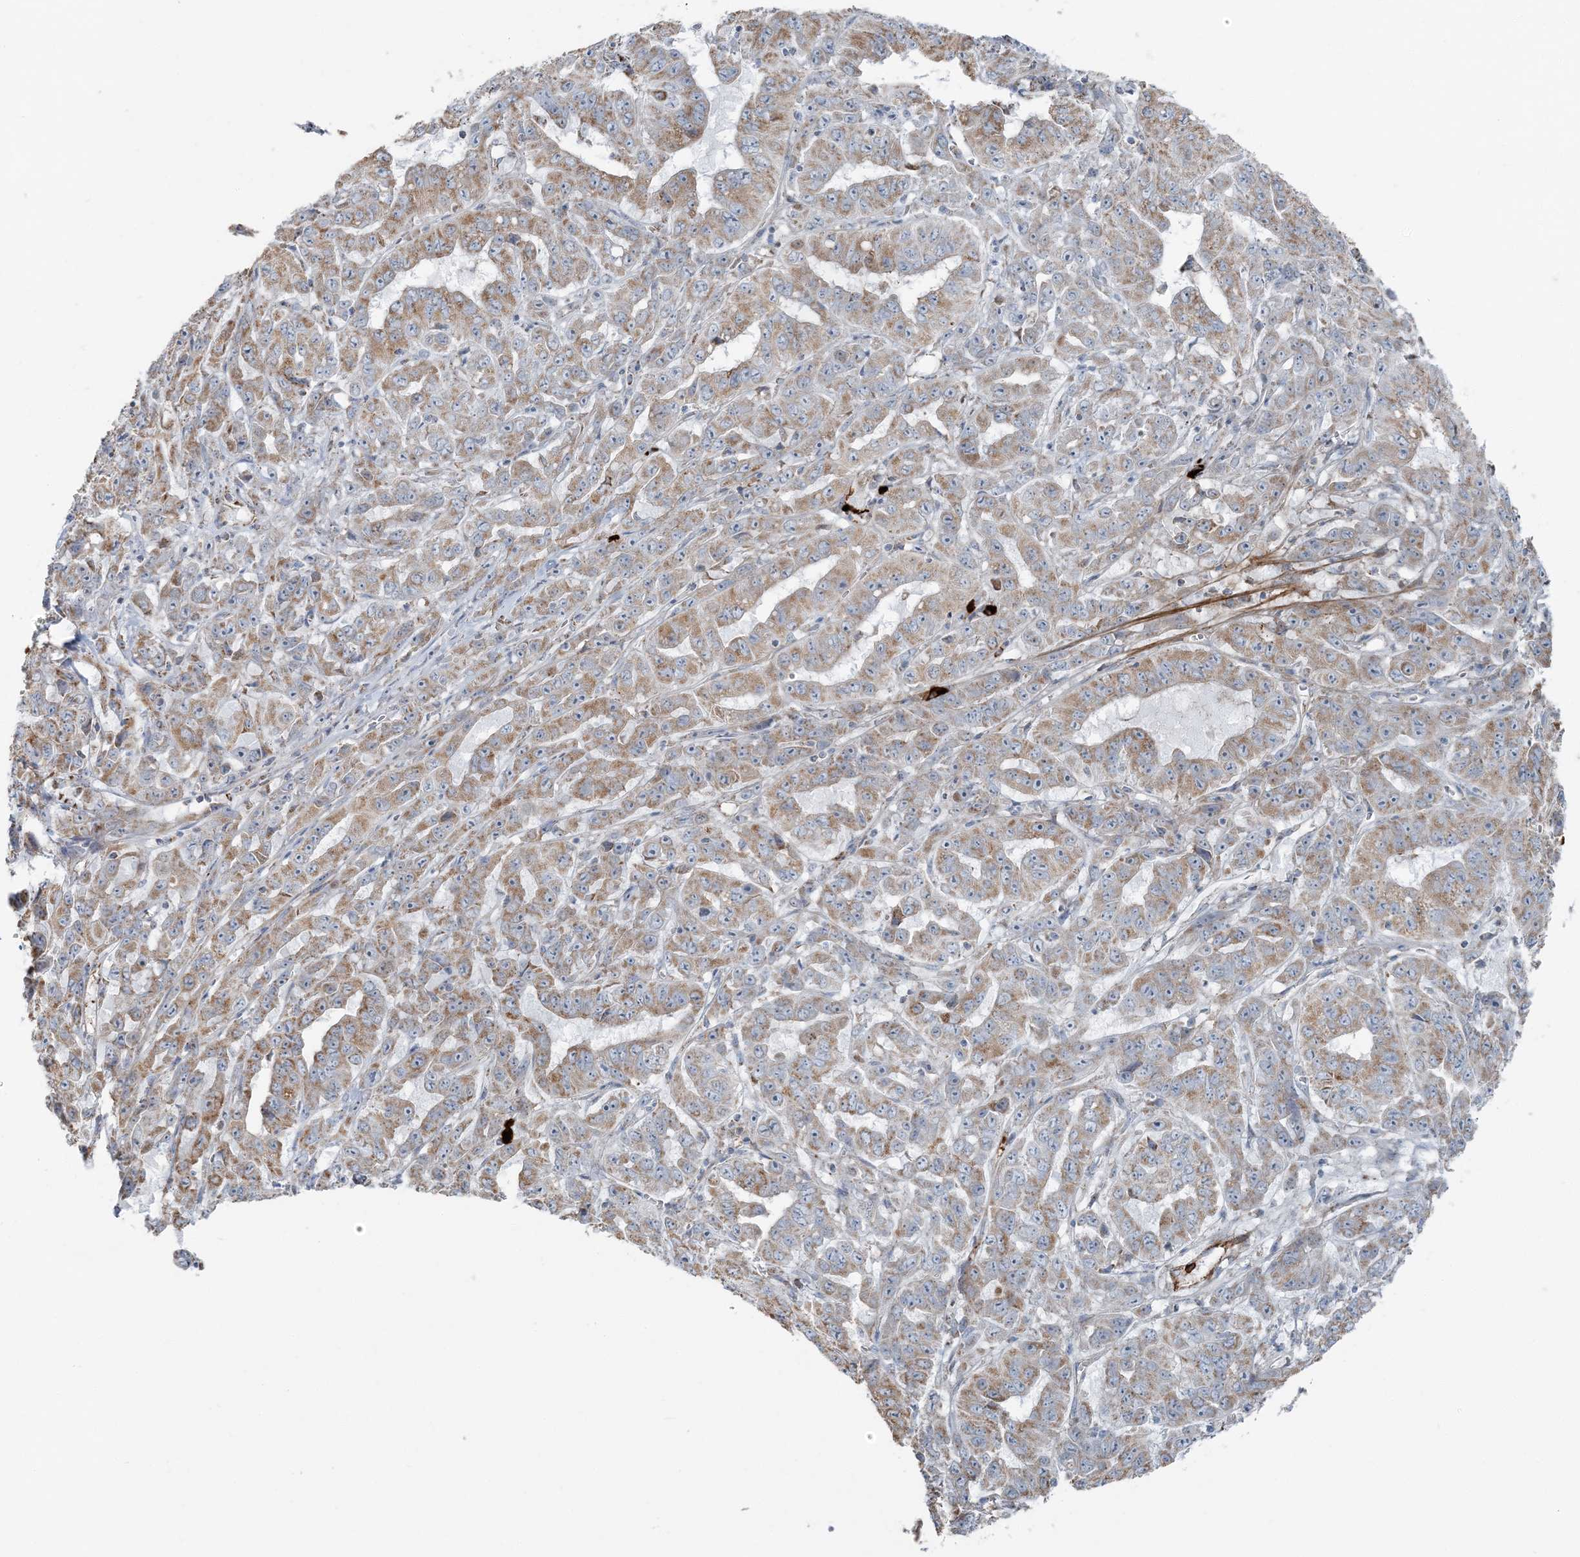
{"staining": {"intensity": "moderate", "quantity": ">75%", "location": "cytoplasmic/membranous"}, "tissue": "pancreatic cancer", "cell_type": "Tumor cells", "image_type": "cancer", "snomed": [{"axis": "morphology", "description": "Adenocarcinoma, NOS"}, {"axis": "topography", "description": "Pancreas"}], "caption": "Protein staining of adenocarcinoma (pancreatic) tissue exhibits moderate cytoplasmic/membranous positivity in approximately >75% of tumor cells. The protein is stained brown, and the nuclei are stained in blue (DAB IHC with brightfield microscopy, high magnification).", "gene": "SLC22A16", "patient": {"sex": "male", "age": 63}}